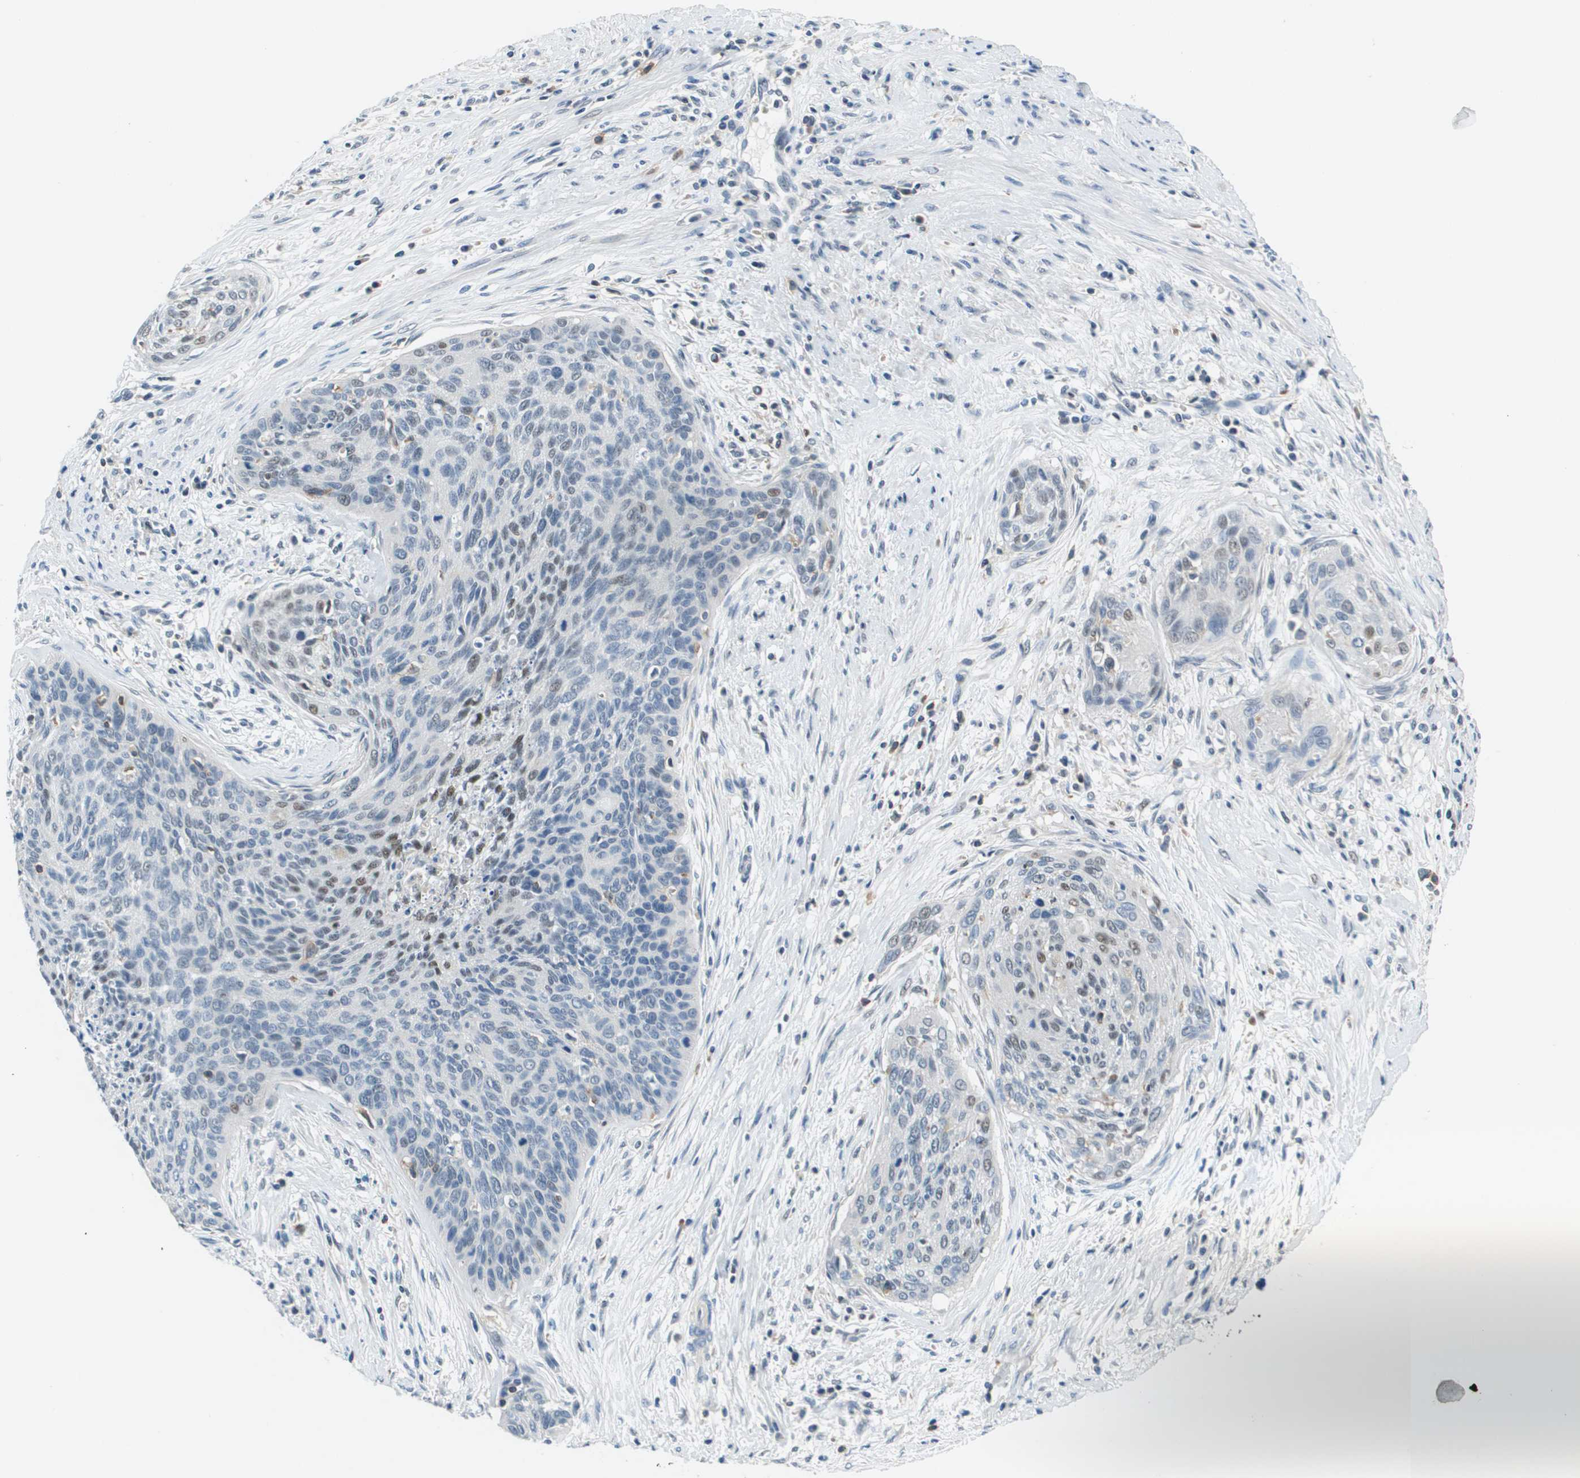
{"staining": {"intensity": "weak", "quantity": "<25%", "location": "nuclear"}, "tissue": "cervical cancer", "cell_type": "Tumor cells", "image_type": "cancer", "snomed": [{"axis": "morphology", "description": "Squamous cell carcinoma, NOS"}, {"axis": "topography", "description": "Cervix"}], "caption": "Squamous cell carcinoma (cervical) was stained to show a protein in brown. There is no significant expression in tumor cells.", "gene": "KCNQ5", "patient": {"sex": "female", "age": 55}}